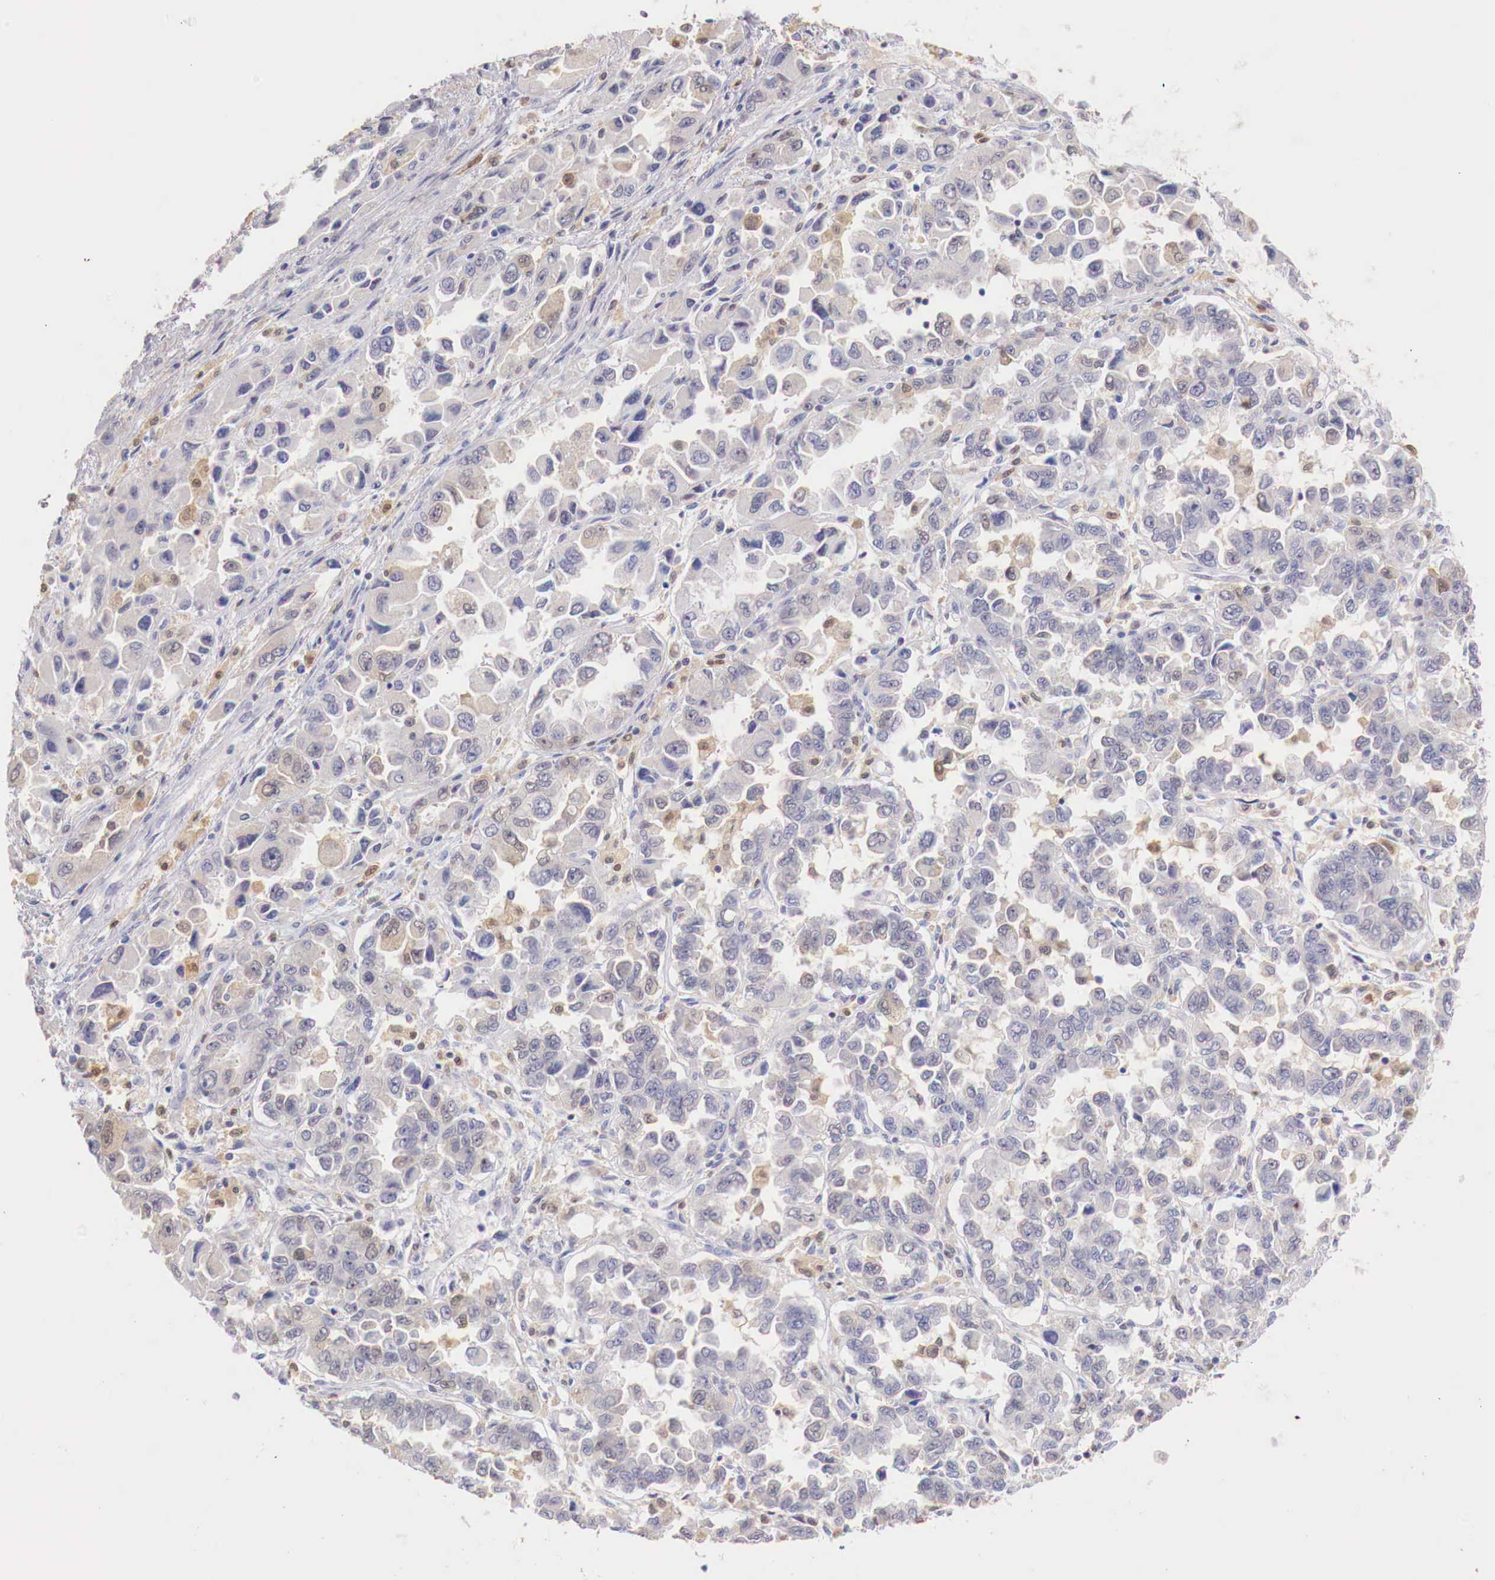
{"staining": {"intensity": "weak", "quantity": "<25%", "location": "cytoplasmic/membranous,nuclear"}, "tissue": "ovarian cancer", "cell_type": "Tumor cells", "image_type": "cancer", "snomed": [{"axis": "morphology", "description": "Cystadenocarcinoma, serous, NOS"}, {"axis": "topography", "description": "Ovary"}], "caption": "The immunohistochemistry (IHC) photomicrograph has no significant expression in tumor cells of ovarian cancer (serous cystadenocarcinoma) tissue.", "gene": "RENBP", "patient": {"sex": "female", "age": 84}}